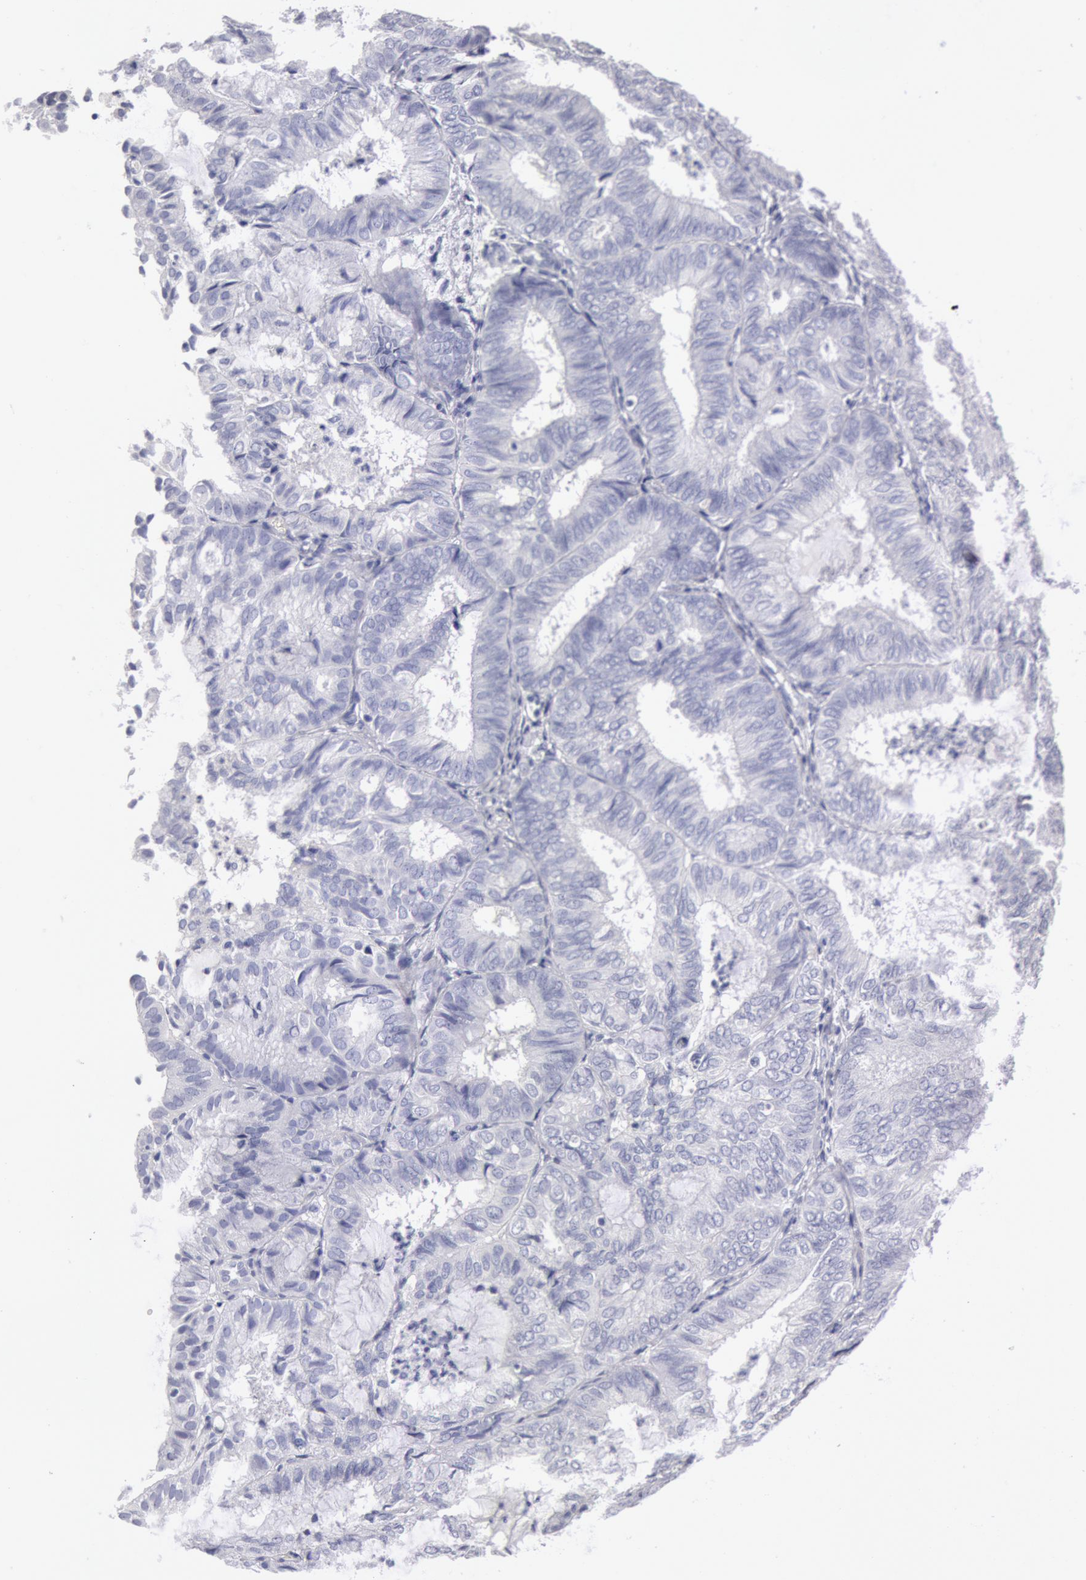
{"staining": {"intensity": "negative", "quantity": "none", "location": "none"}, "tissue": "endometrial cancer", "cell_type": "Tumor cells", "image_type": "cancer", "snomed": [{"axis": "morphology", "description": "Adenocarcinoma, NOS"}, {"axis": "topography", "description": "Endometrium"}], "caption": "An immunohistochemistry (IHC) histopathology image of adenocarcinoma (endometrial) is shown. There is no staining in tumor cells of adenocarcinoma (endometrial).", "gene": "FHL1", "patient": {"sex": "female", "age": 59}}